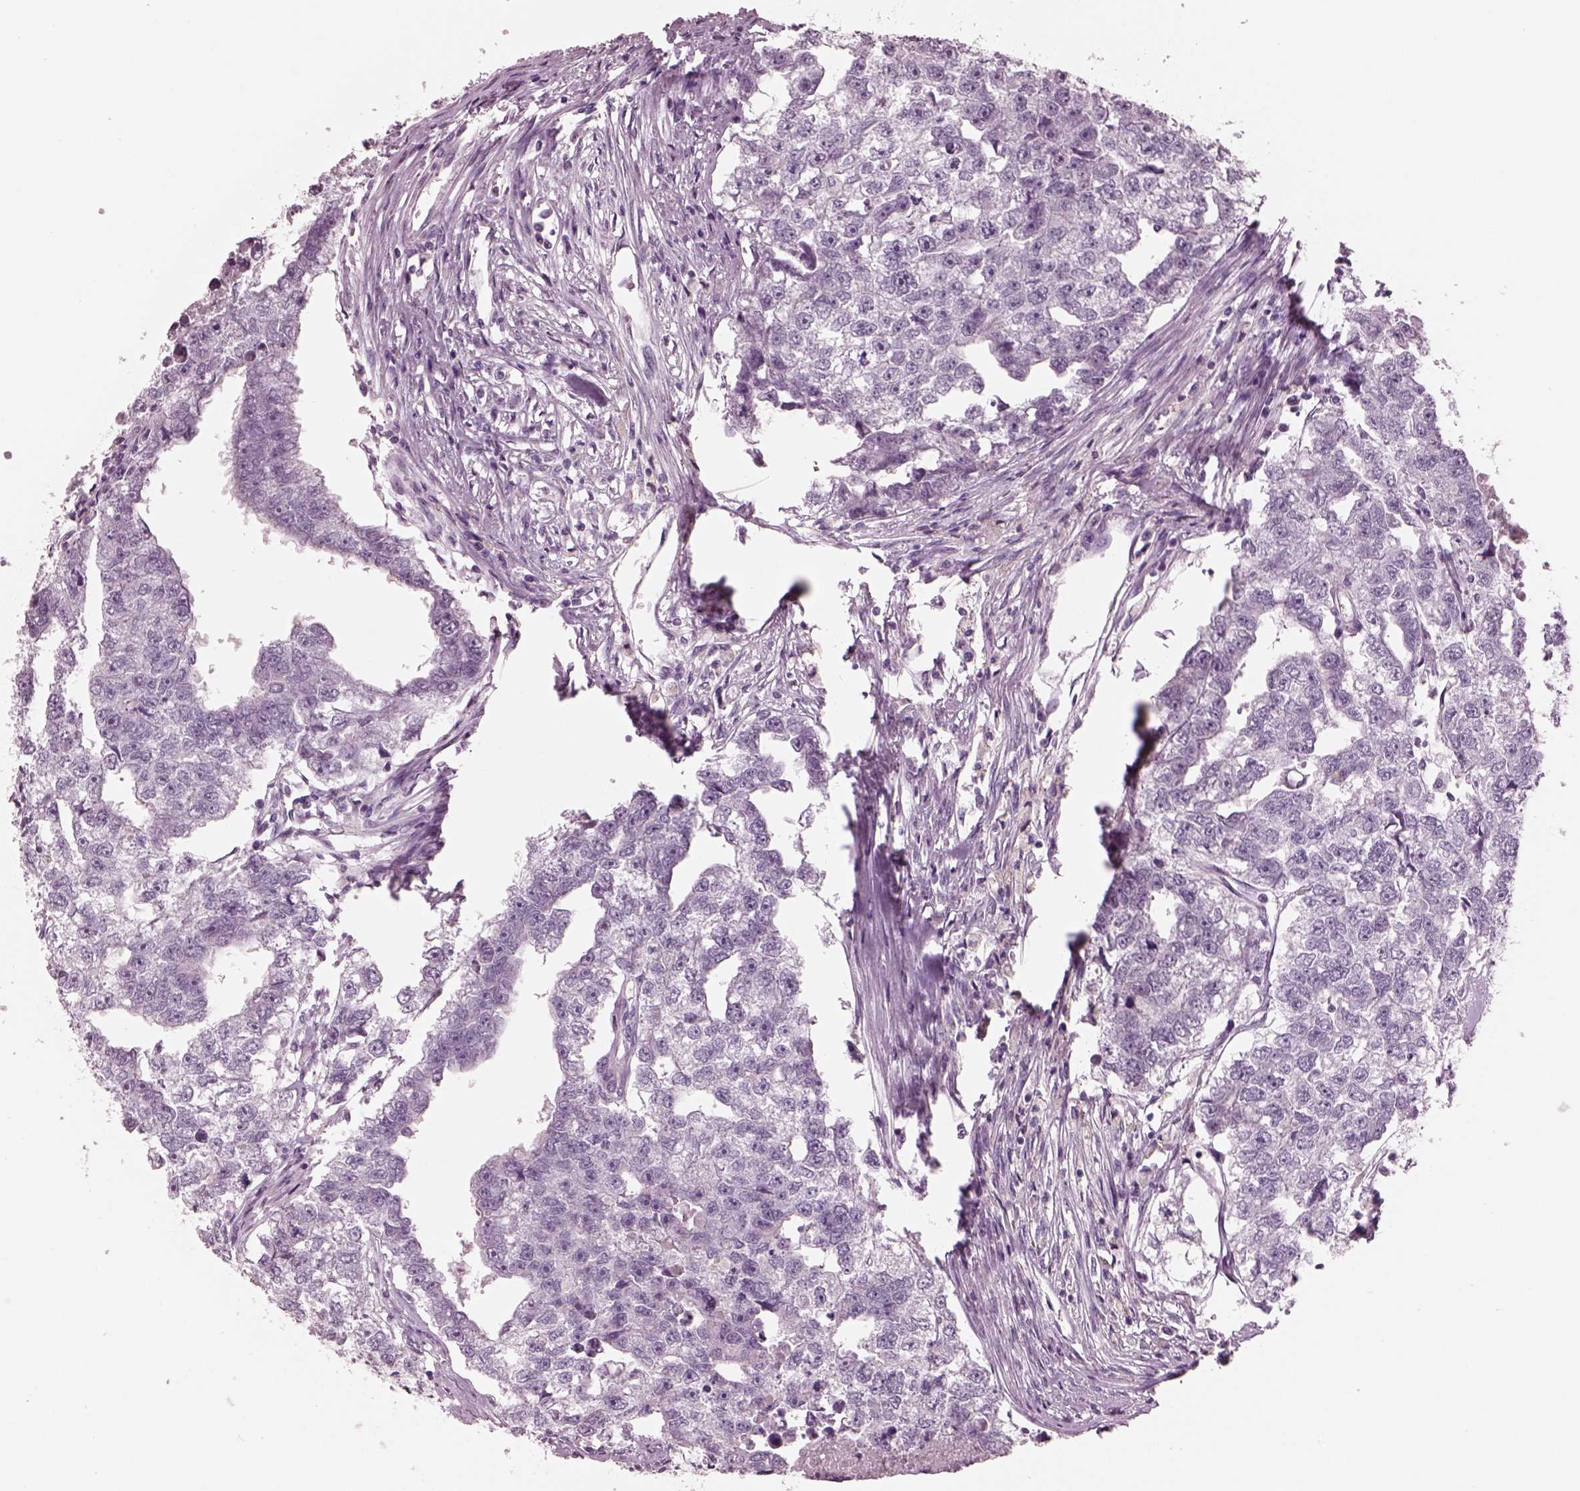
{"staining": {"intensity": "negative", "quantity": "none", "location": "none"}, "tissue": "testis cancer", "cell_type": "Tumor cells", "image_type": "cancer", "snomed": [{"axis": "morphology", "description": "Carcinoma, Embryonal, NOS"}, {"axis": "morphology", "description": "Teratoma, malignant, NOS"}, {"axis": "topography", "description": "Testis"}], "caption": "Protein analysis of testis teratoma (malignant) shows no significant positivity in tumor cells.", "gene": "PACRG", "patient": {"sex": "male", "age": 44}}